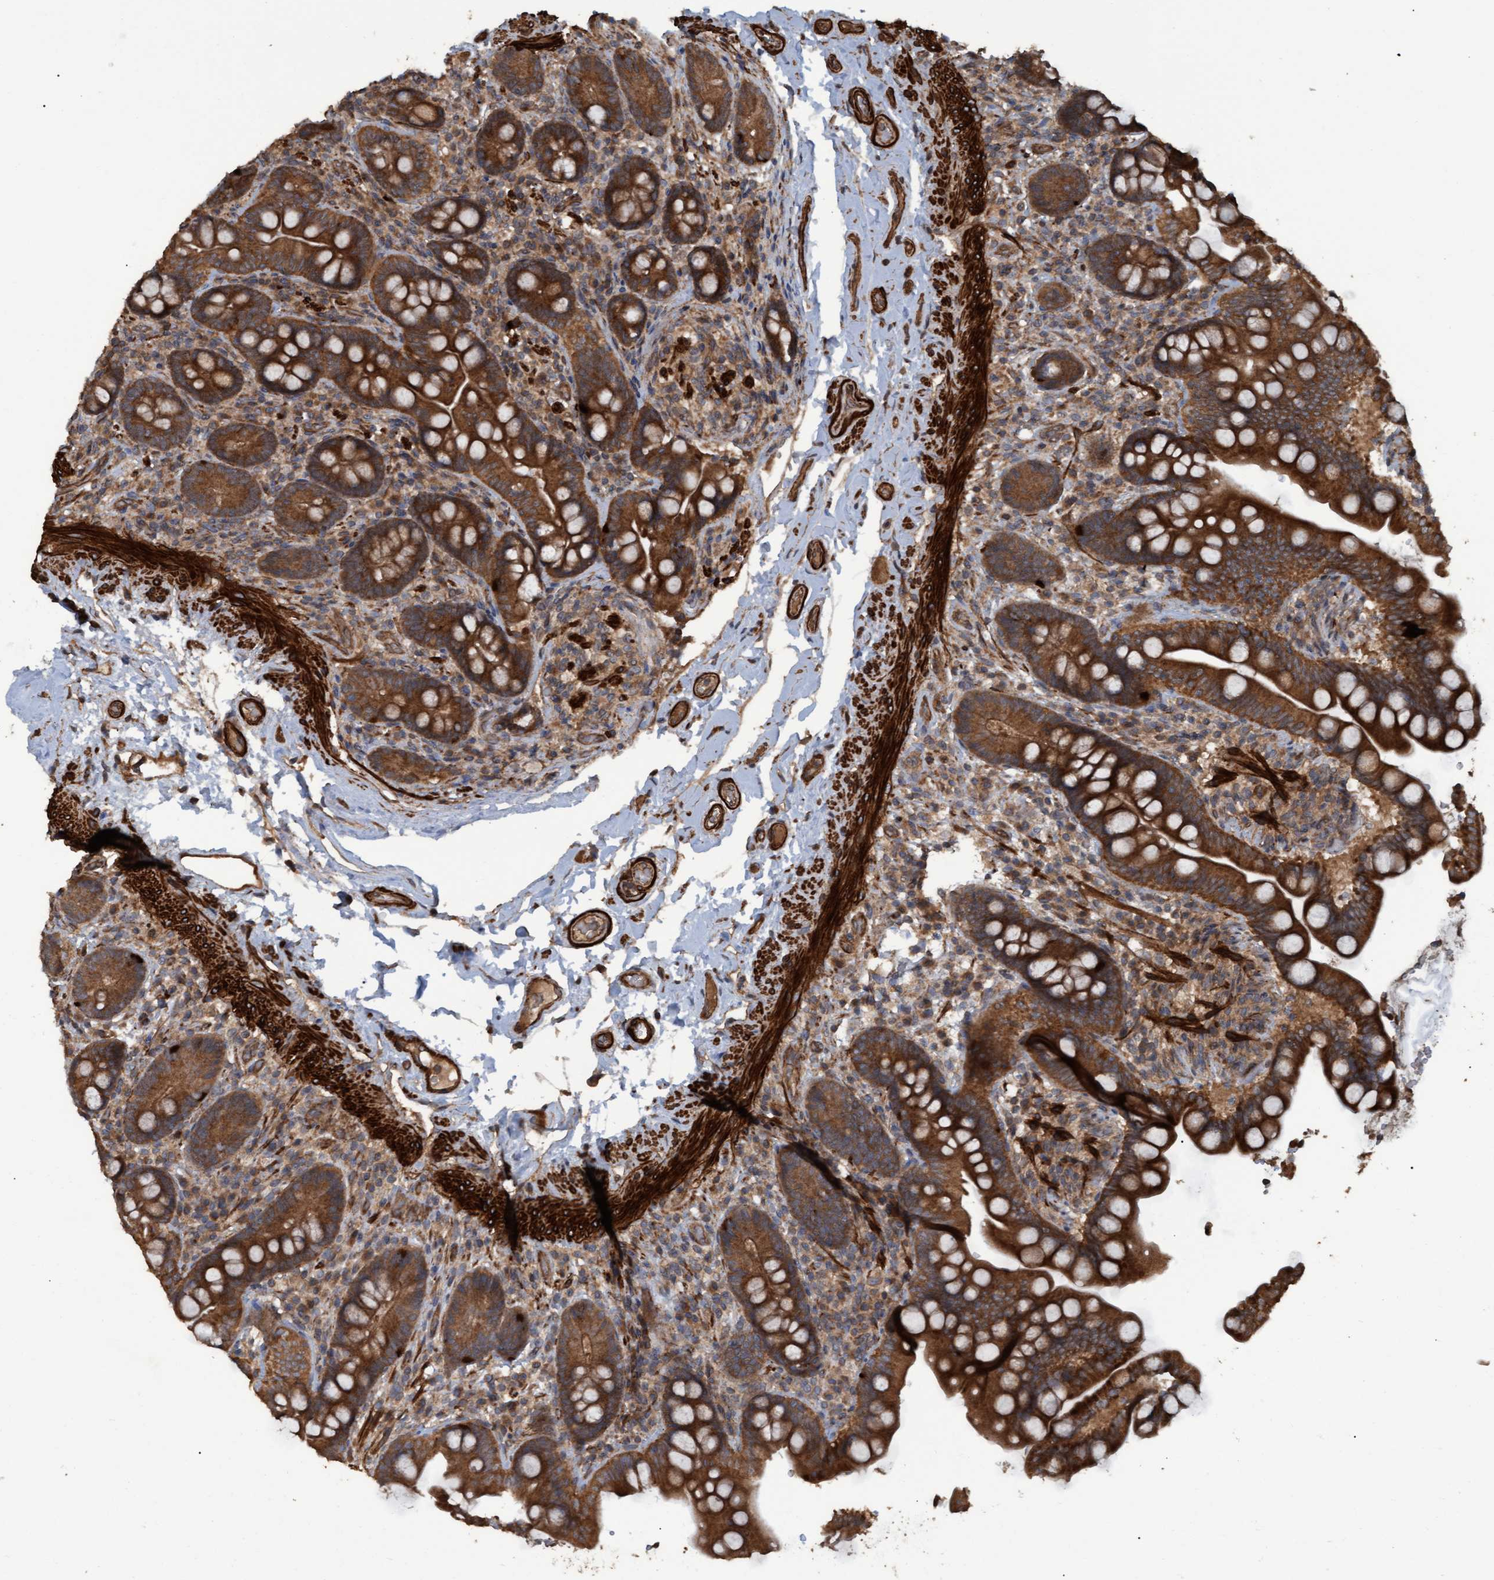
{"staining": {"intensity": "strong", "quantity": ">75%", "location": "cytoplasmic/membranous"}, "tissue": "colon", "cell_type": "Endothelial cells", "image_type": "normal", "snomed": [{"axis": "morphology", "description": "Normal tissue, NOS"}, {"axis": "topography", "description": "Smooth muscle"}, {"axis": "topography", "description": "Colon"}], "caption": "IHC of benign colon demonstrates high levels of strong cytoplasmic/membranous positivity in approximately >75% of endothelial cells.", "gene": "GGT6", "patient": {"sex": "male", "age": 73}}